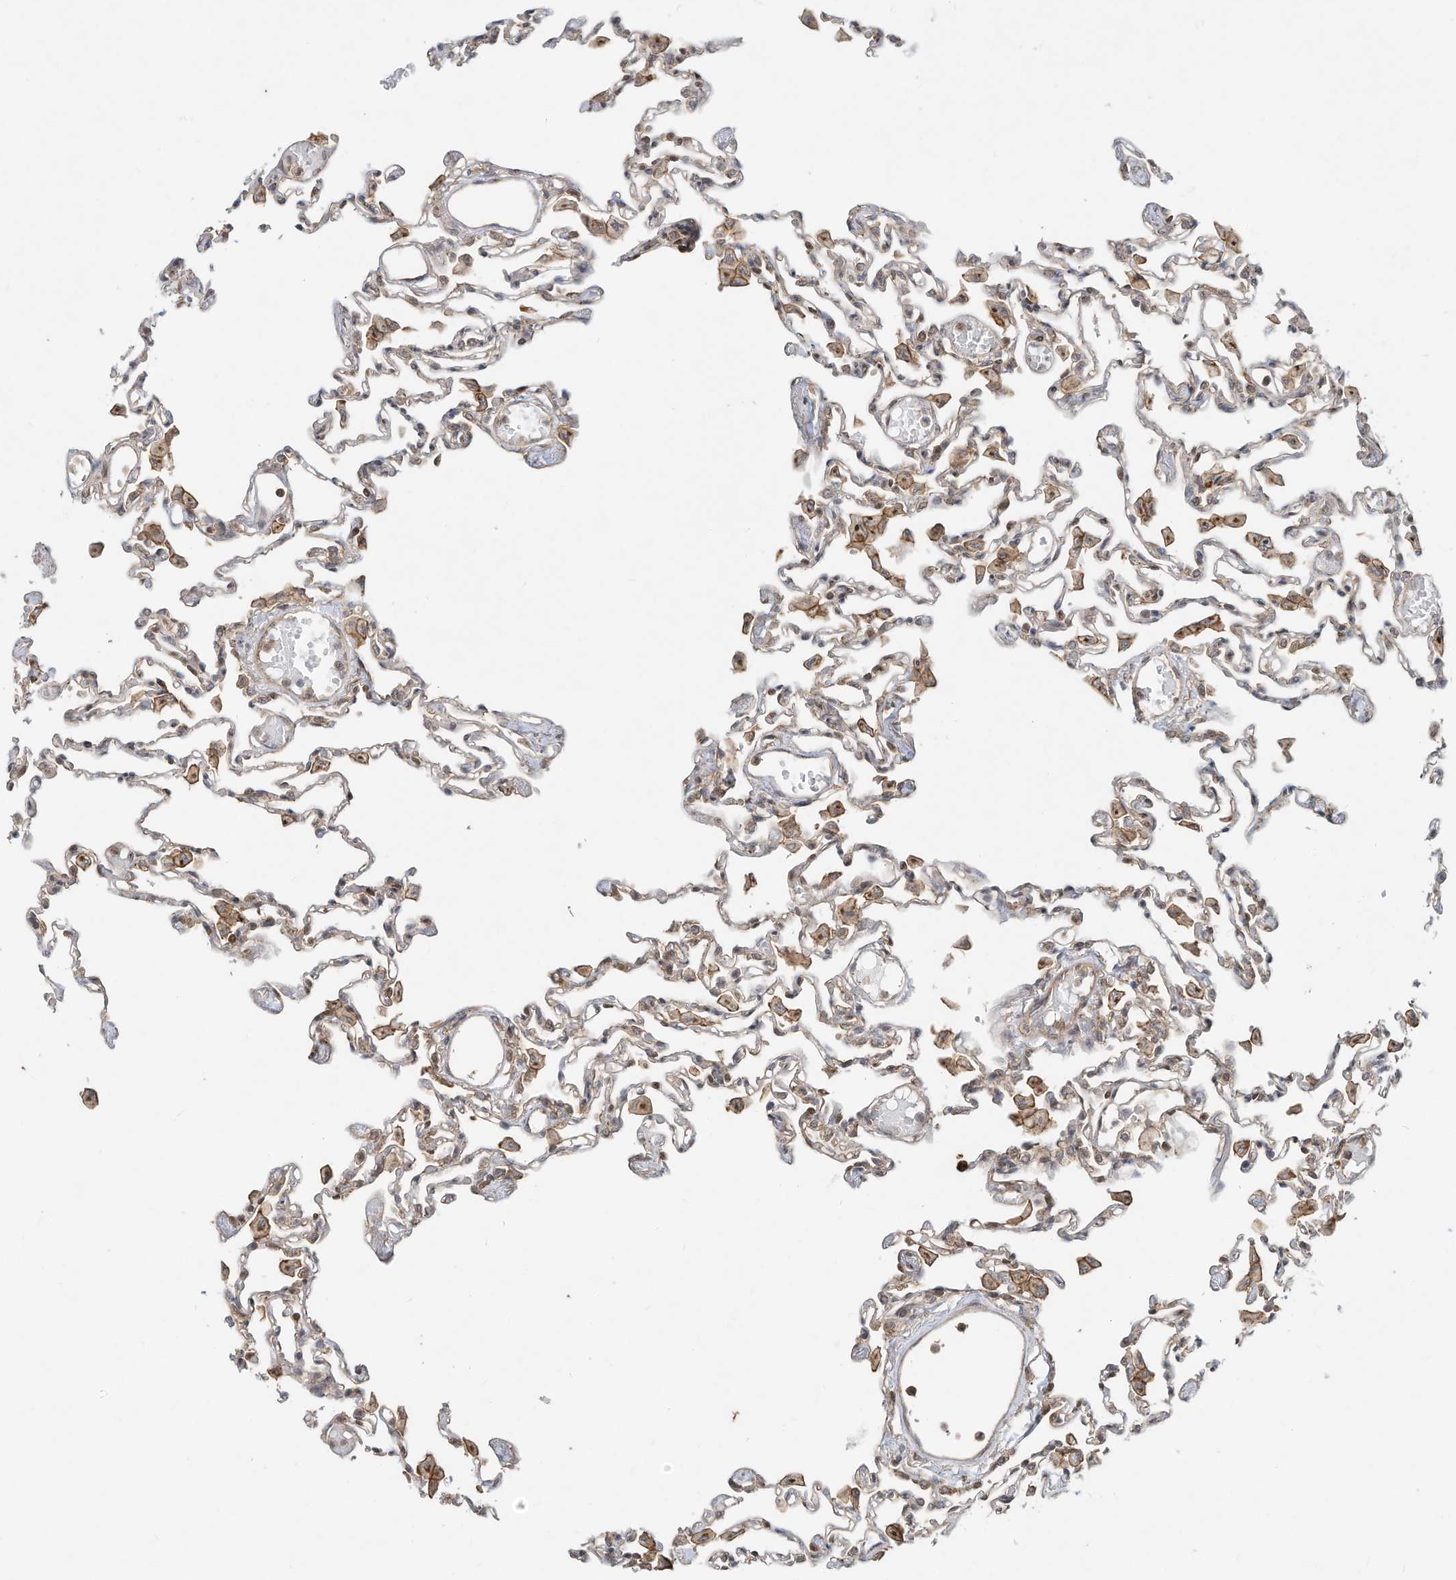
{"staining": {"intensity": "moderate", "quantity": "25%-75%", "location": "cytoplasmic/membranous"}, "tissue": "lung", "cell_type": "Alveolar cells", "image_type": "normal", "snomed": [{"axis": "morphology", "description": "Normal tissue, NOS"}, {"axis": "topography", "description": "Bronchus"}, {"axis": "topography", "description": "Lung"}], "caption": "Immunohistochemical staining of unremarkable human lung reveals medium levels of moderate cytoplasmic/membranous staining in about 25%-75% of alveolar cells. The protein is stained brown, and the nuclei are stained in blue (DAB IHC with brightfield microscopy, high magnification).", "gene": "CUX1", "patient": {"sex": "female", "age": 49}}